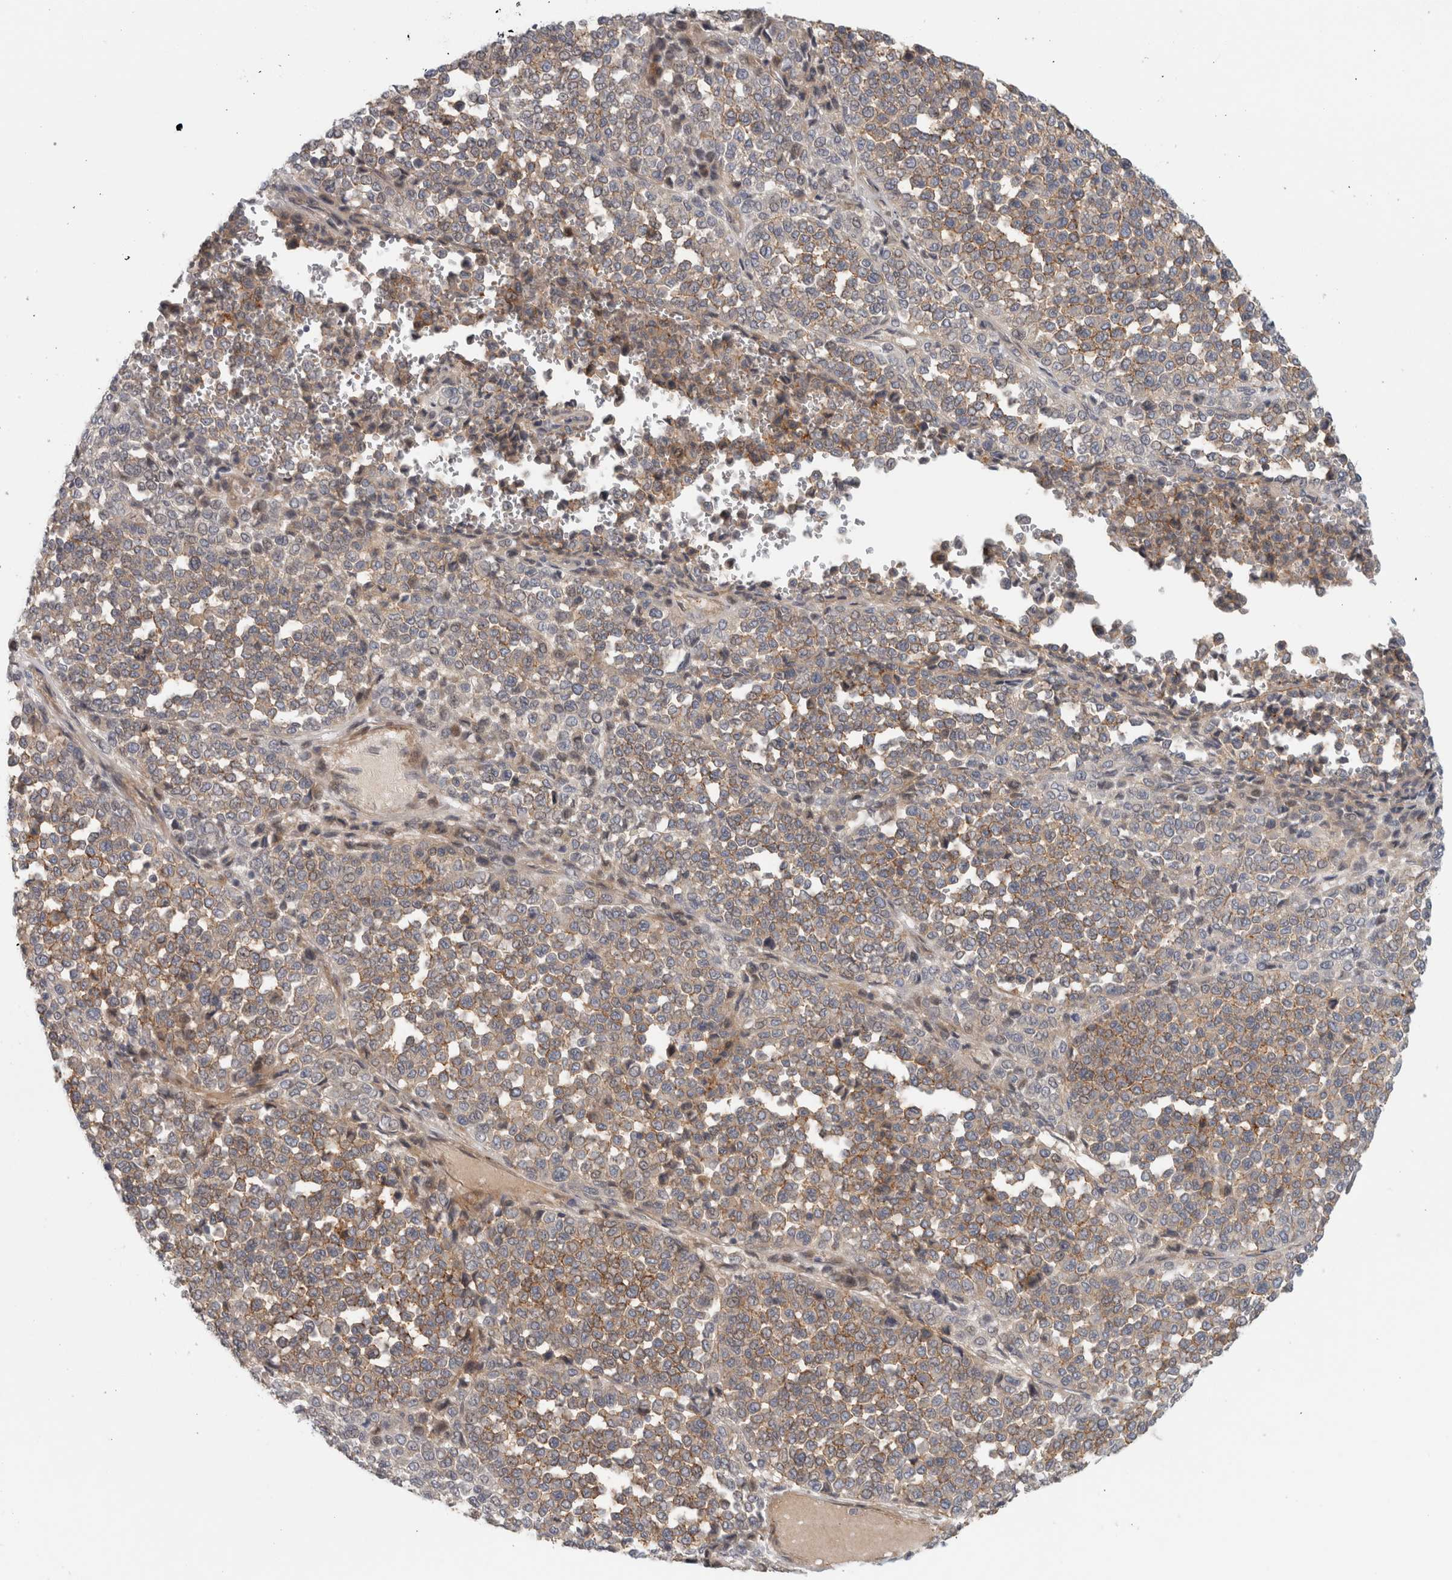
{"staining": {"intensity": "weak", "quantity": ">75%", "location": "cytoplasmic/membranous"}, "tissue": "melanoma", "cell_type": "Tumor cells", "image_type": "cancer", "snomed": [{"axis": "morphology", "description": "Malignant melanoma, Metastatic site"}, {"axis": "topography", "description": "Pancreas"}], "caption": "This photomicrograph reveals immunohistochemistry staining of melanoma, with low weak cytoplasmic/membranous positivity in about >75% of tumor cells.", "gene": "ZNF804B", "patient": {"sex": "female", "age": 30}}